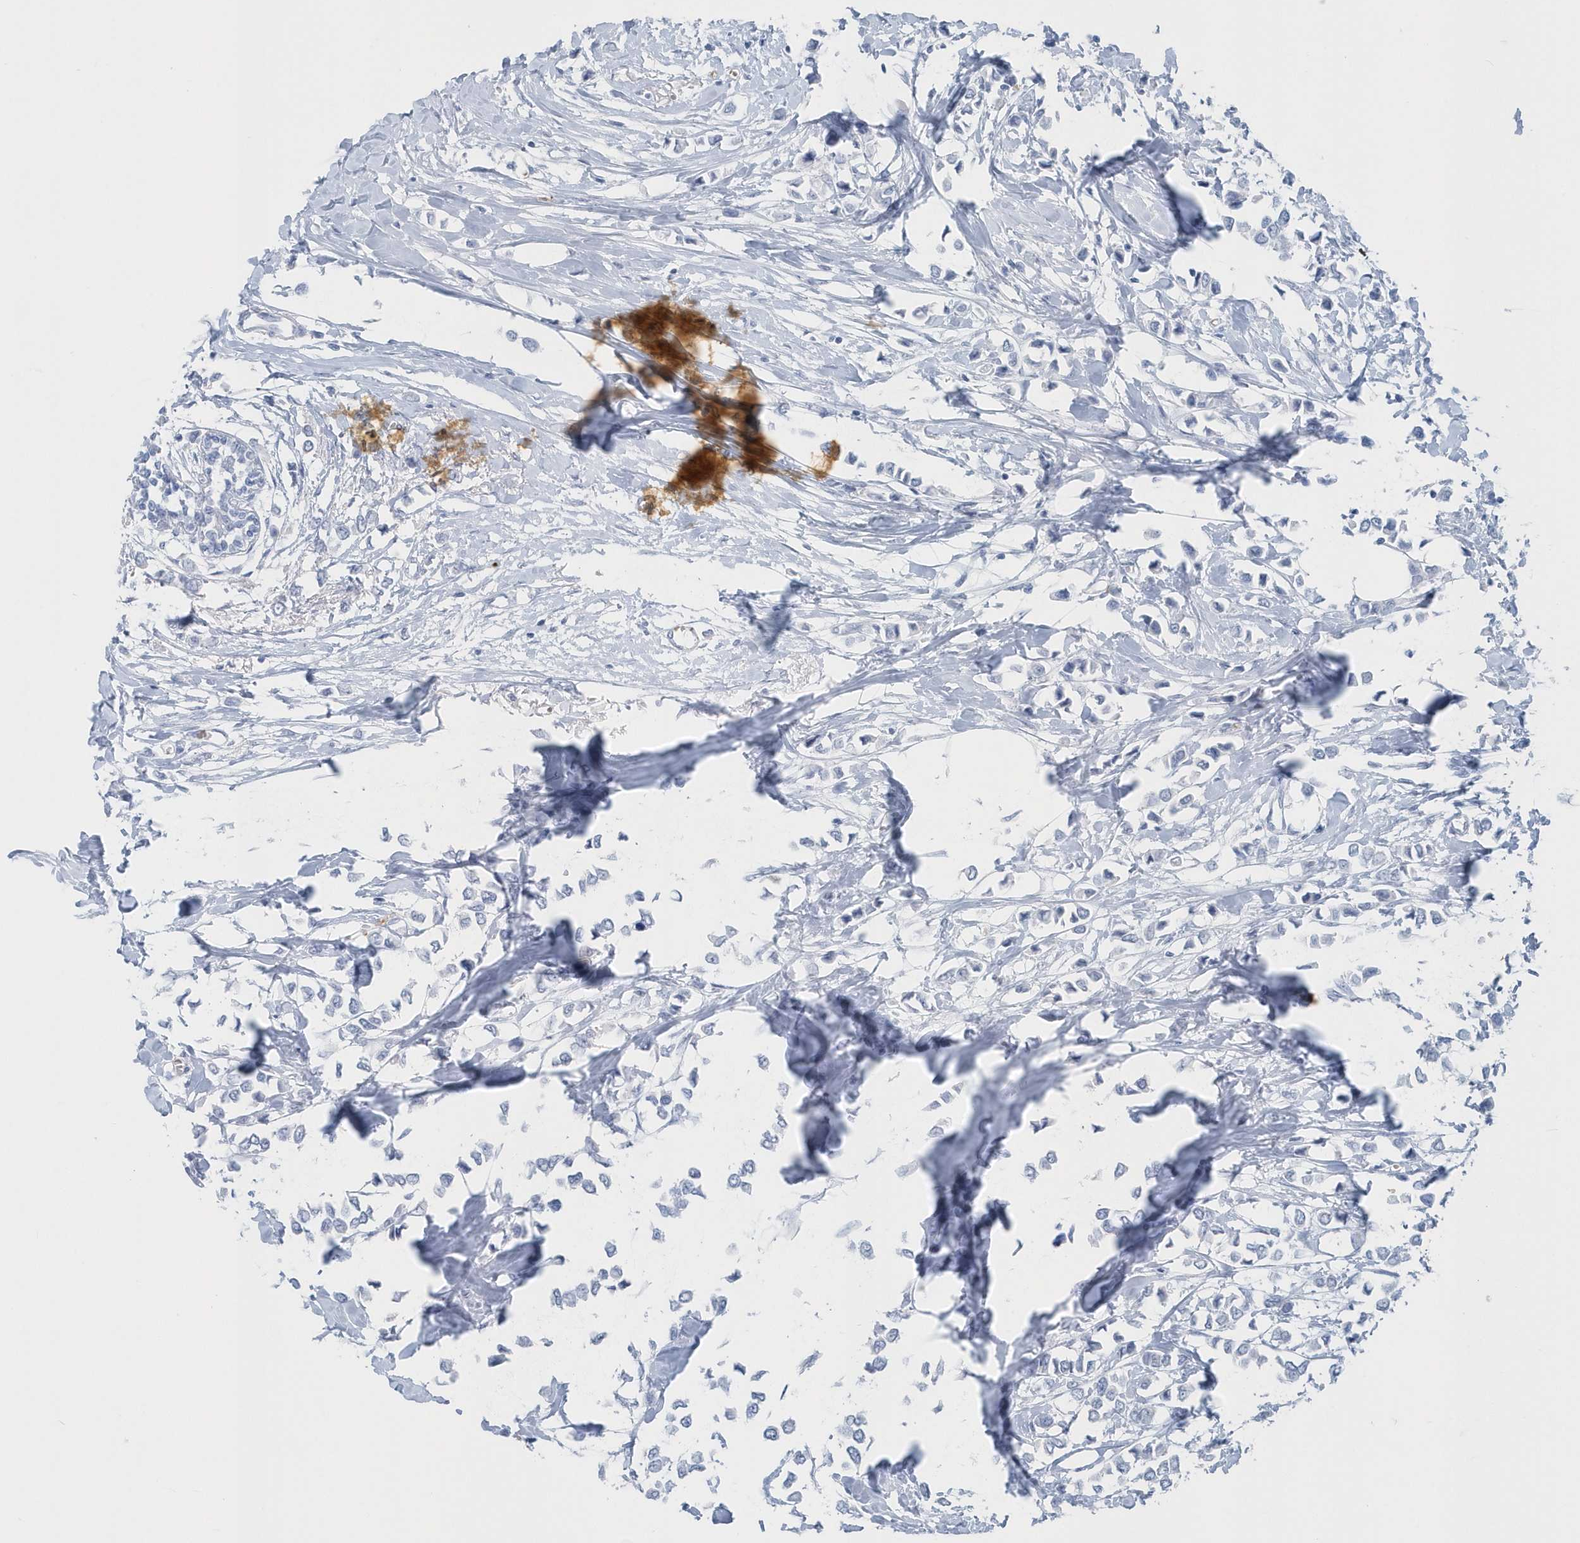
{"staining": {"intensity": "negative", "quantity": "none", "location": "none"}, "tissue": "breast cancer", "cell_type": "Tumor cells", "image_type": "cancer", "snomed": [{"axis": "morphology", "description": "Lobular carcinoma"}, {"axis": "topography", "description": "Breast"}], "caption": "Immunohistochemistry histopathology image of neoplastic tissue: human breast cancer stained with DAB (3,3'-diaminobenzidine) displays no significant protein staining in tumor cells.", "gene": "HBA2", "patient": {"sex": "female", "age": 51}}